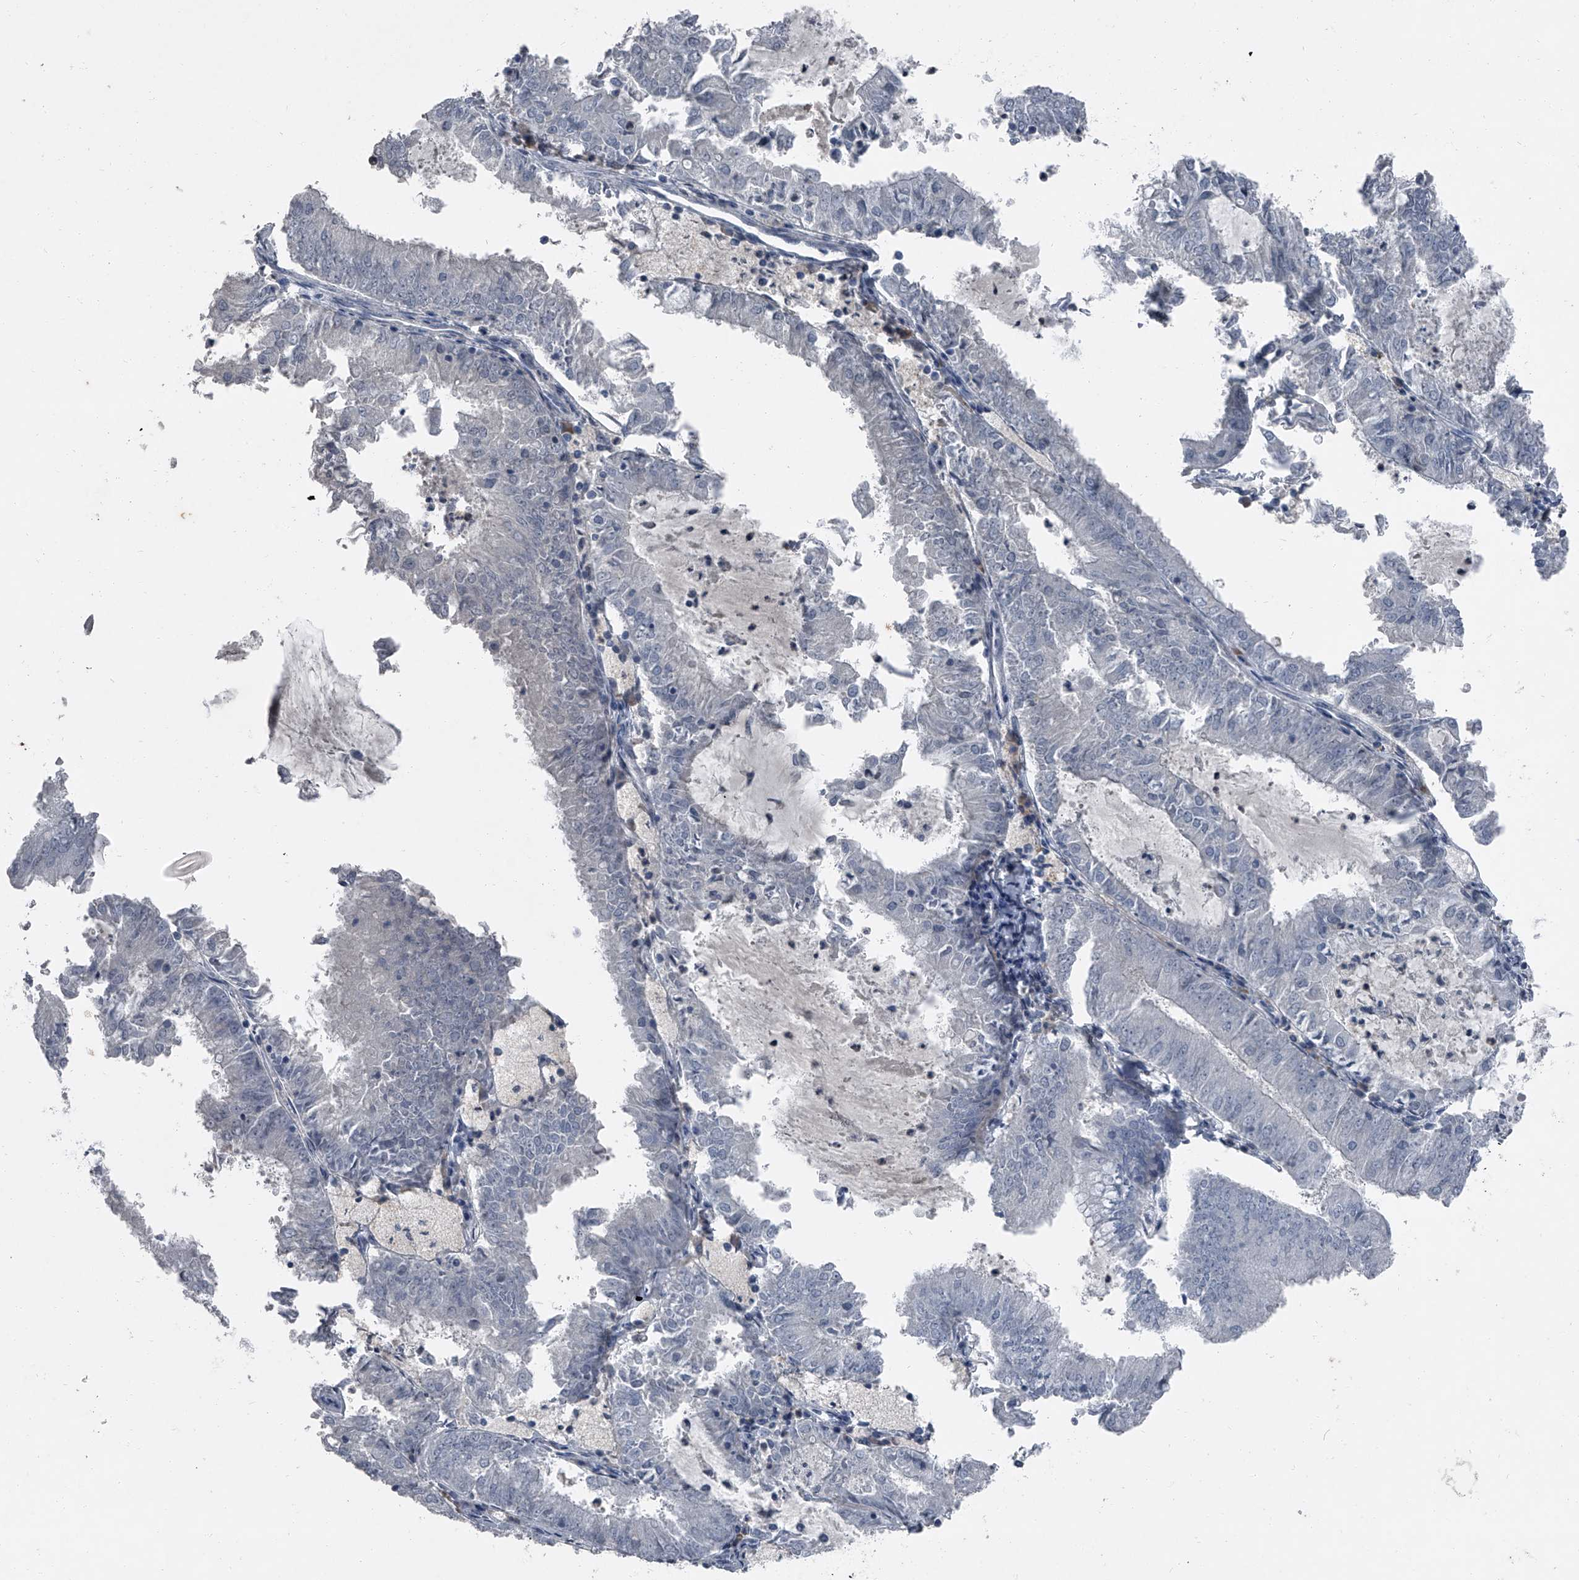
{"staining": {"intensity": "negative", "quantity": "none", "location": "none"}, "tissue": "endometrial cancer", "cell_type": "Tumor cells", "image_type": "cancer", "snomed": [{"axis": "morphology", "description": "Adenocarcinoma, NOS"}, {"axis": "topography", "description": "Endometrium"}], "caption": "DAB (3,3'-diaminobenzidine) immunohistochemical staining of human endometrial cancer (adenocarcinoma) reveals no significant staining in tumor cells. (Stains: DAB (3,3'-diaminobenzidine) immunohistochemistry (IHC) with hematoxylin counter stain, Microscopy: brightfield microscopy at high magnification).", "gene": "HEPHL1", "patient": {"sex": "female", "age": 57}}